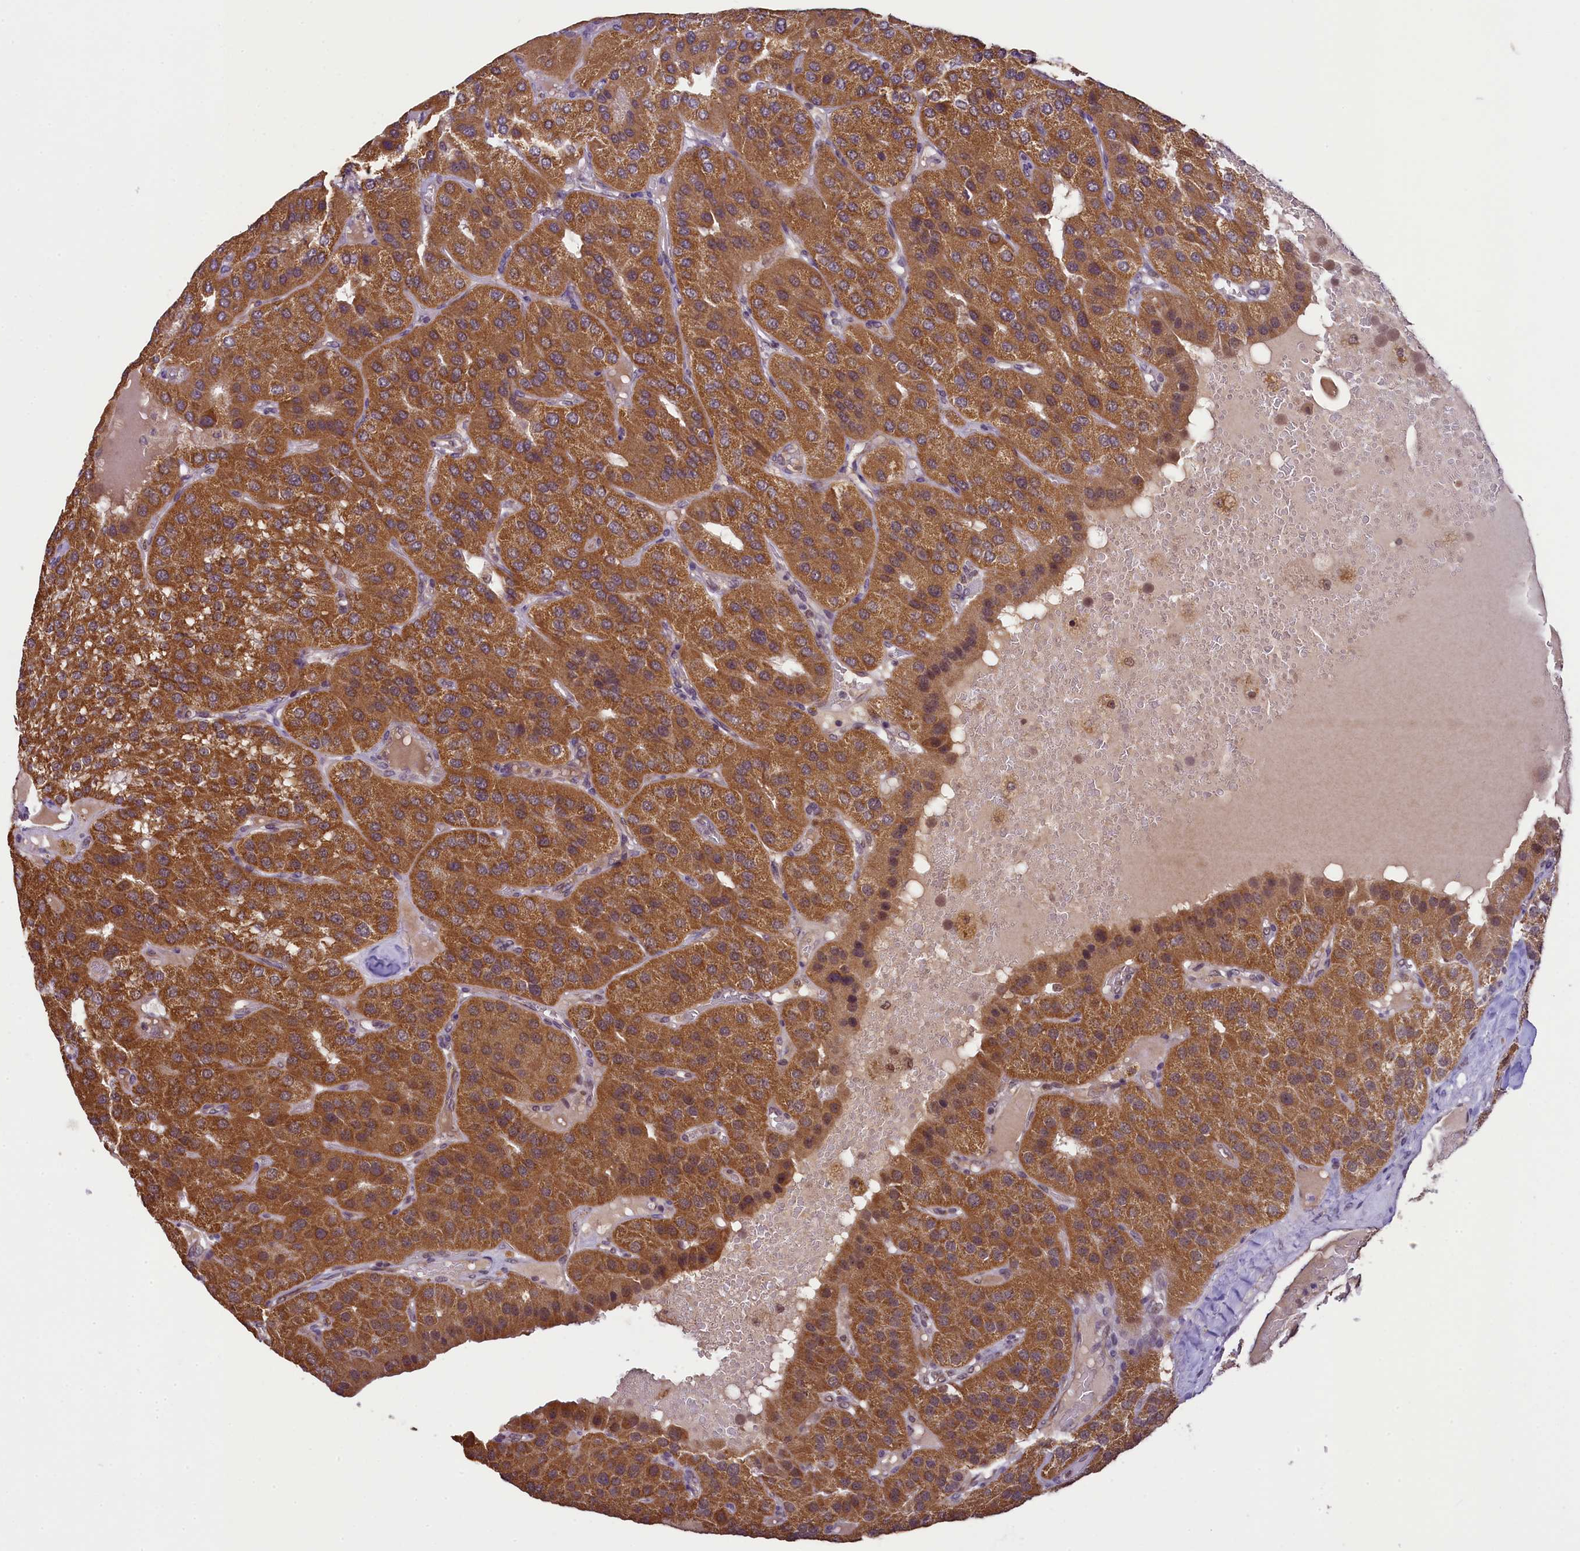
{"staining": {"intensity": "strong", "quantity": ">75%", "location": "cytoplasmic/membranous"}, "tissue": "parathyroid gland", "cell_type": "Glandular cells", "image_type": "normal", "snomed": [{"axis": "morphology", "description": "Normal tissue, NOS"}, {"axis": "morphology", "description": "Adenoma, NOS"}, {"axis": "topography", "description": "Parathyroid gland"}], "caption": "A high amount of strong cytoplasmic/membranous positivity is appreciated in about >75% of glandular cells in unremarkable parathyroid gland.", "gene": "PAF1", "patient": {"sex": "female", "age": 86}}